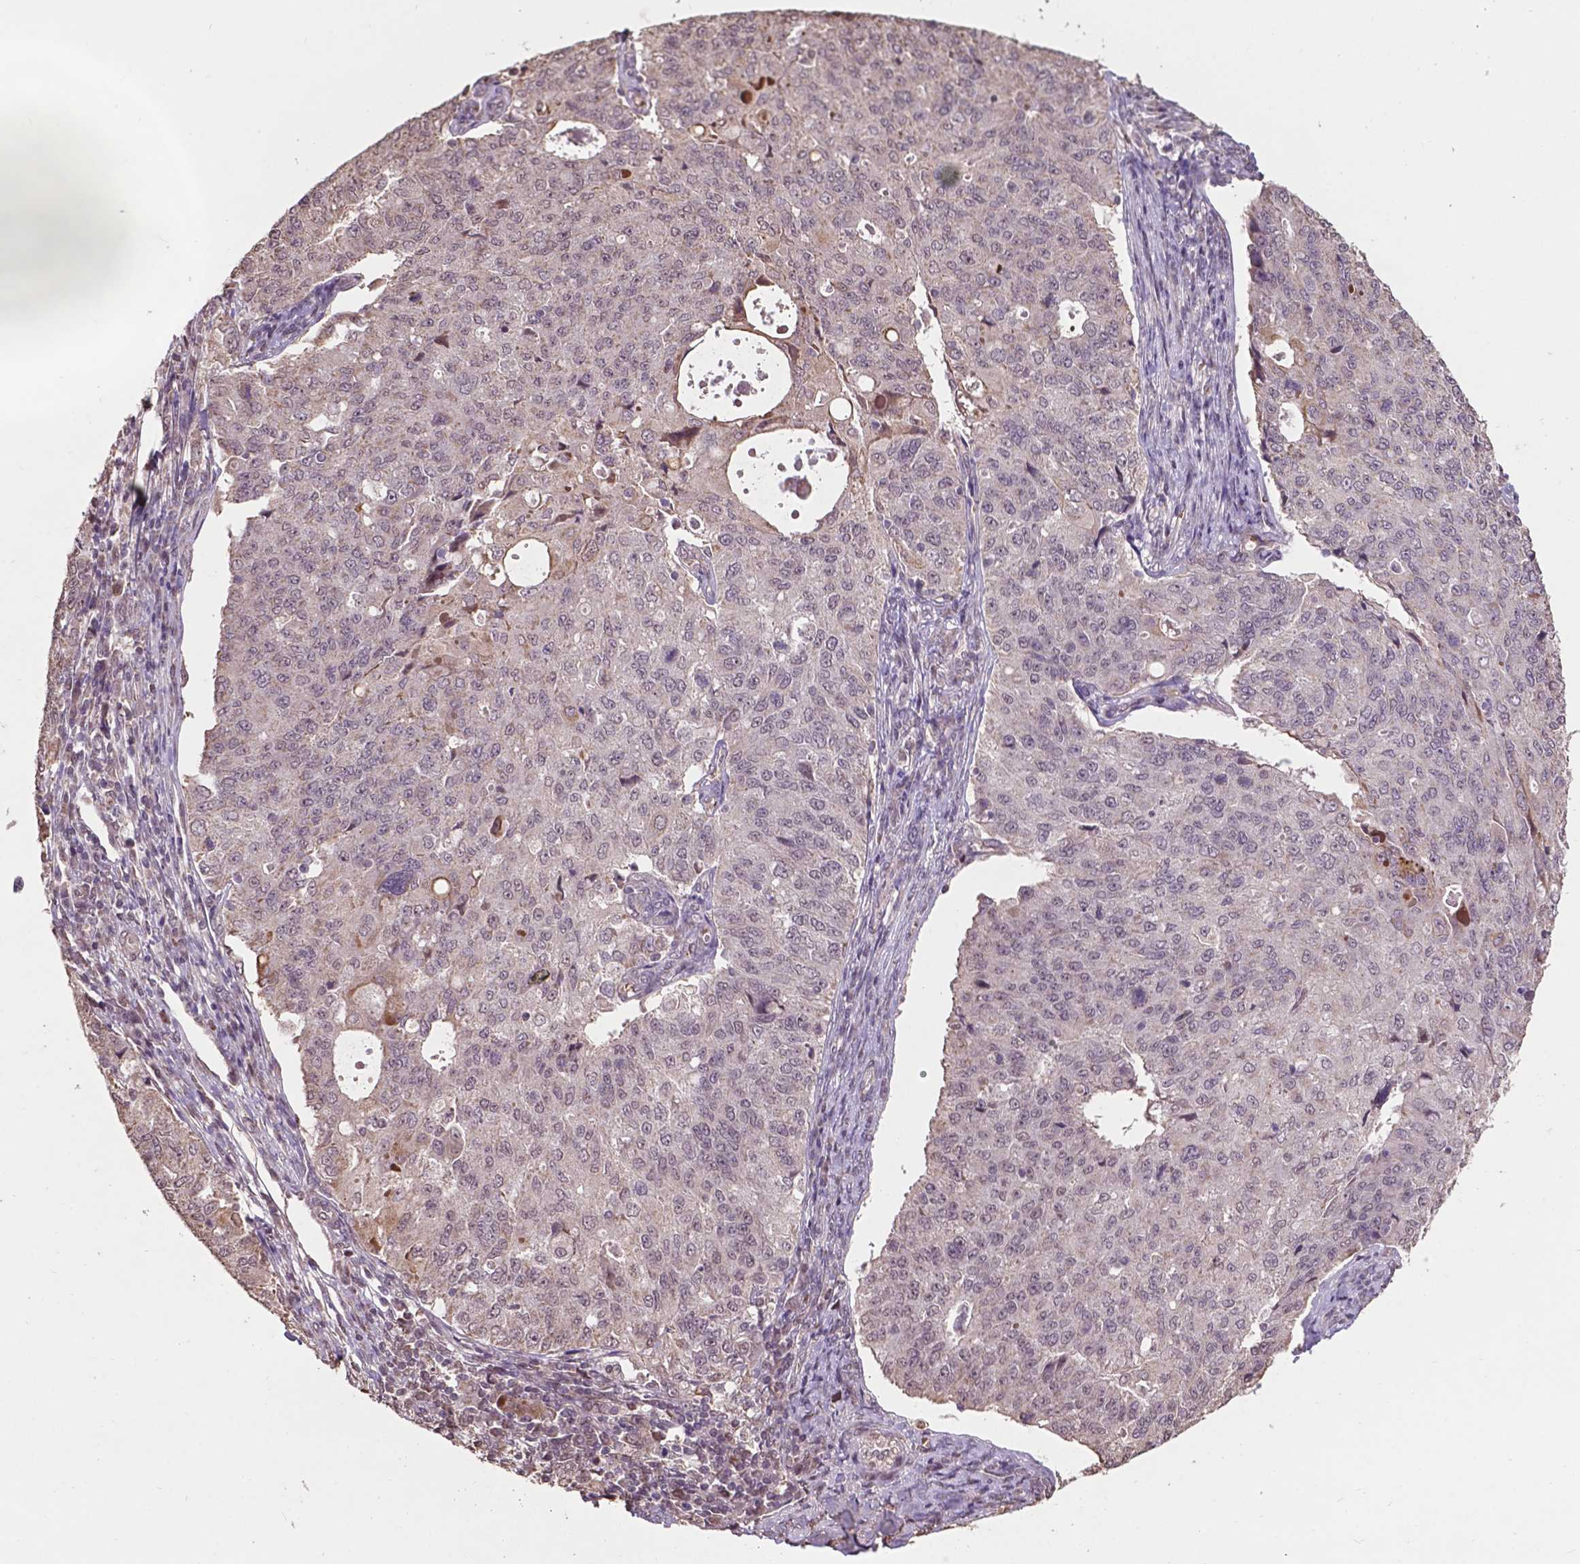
{"staining": {"intensity": "negative", "quantity": "none", "location": "none"}, "tissue": "endometrial cancer", "cell_type": "Tumor cells", "image_type": "cancer", "snomed": [{"axis": "morphology", "description": "Adenocarcinoma, NOS"}, {"axis": "topography", "description": "Endometrium"}], "caption": "Endometrial cancer was stained to show a protein in brown. There is no significant staining in tumor cells. (DAB (3,3'-diaminobenzidine) immunohistochemistry (IHC), high magnification).", "gene": "GLRA2", "patient": {"sex": "female", "age": 43}}